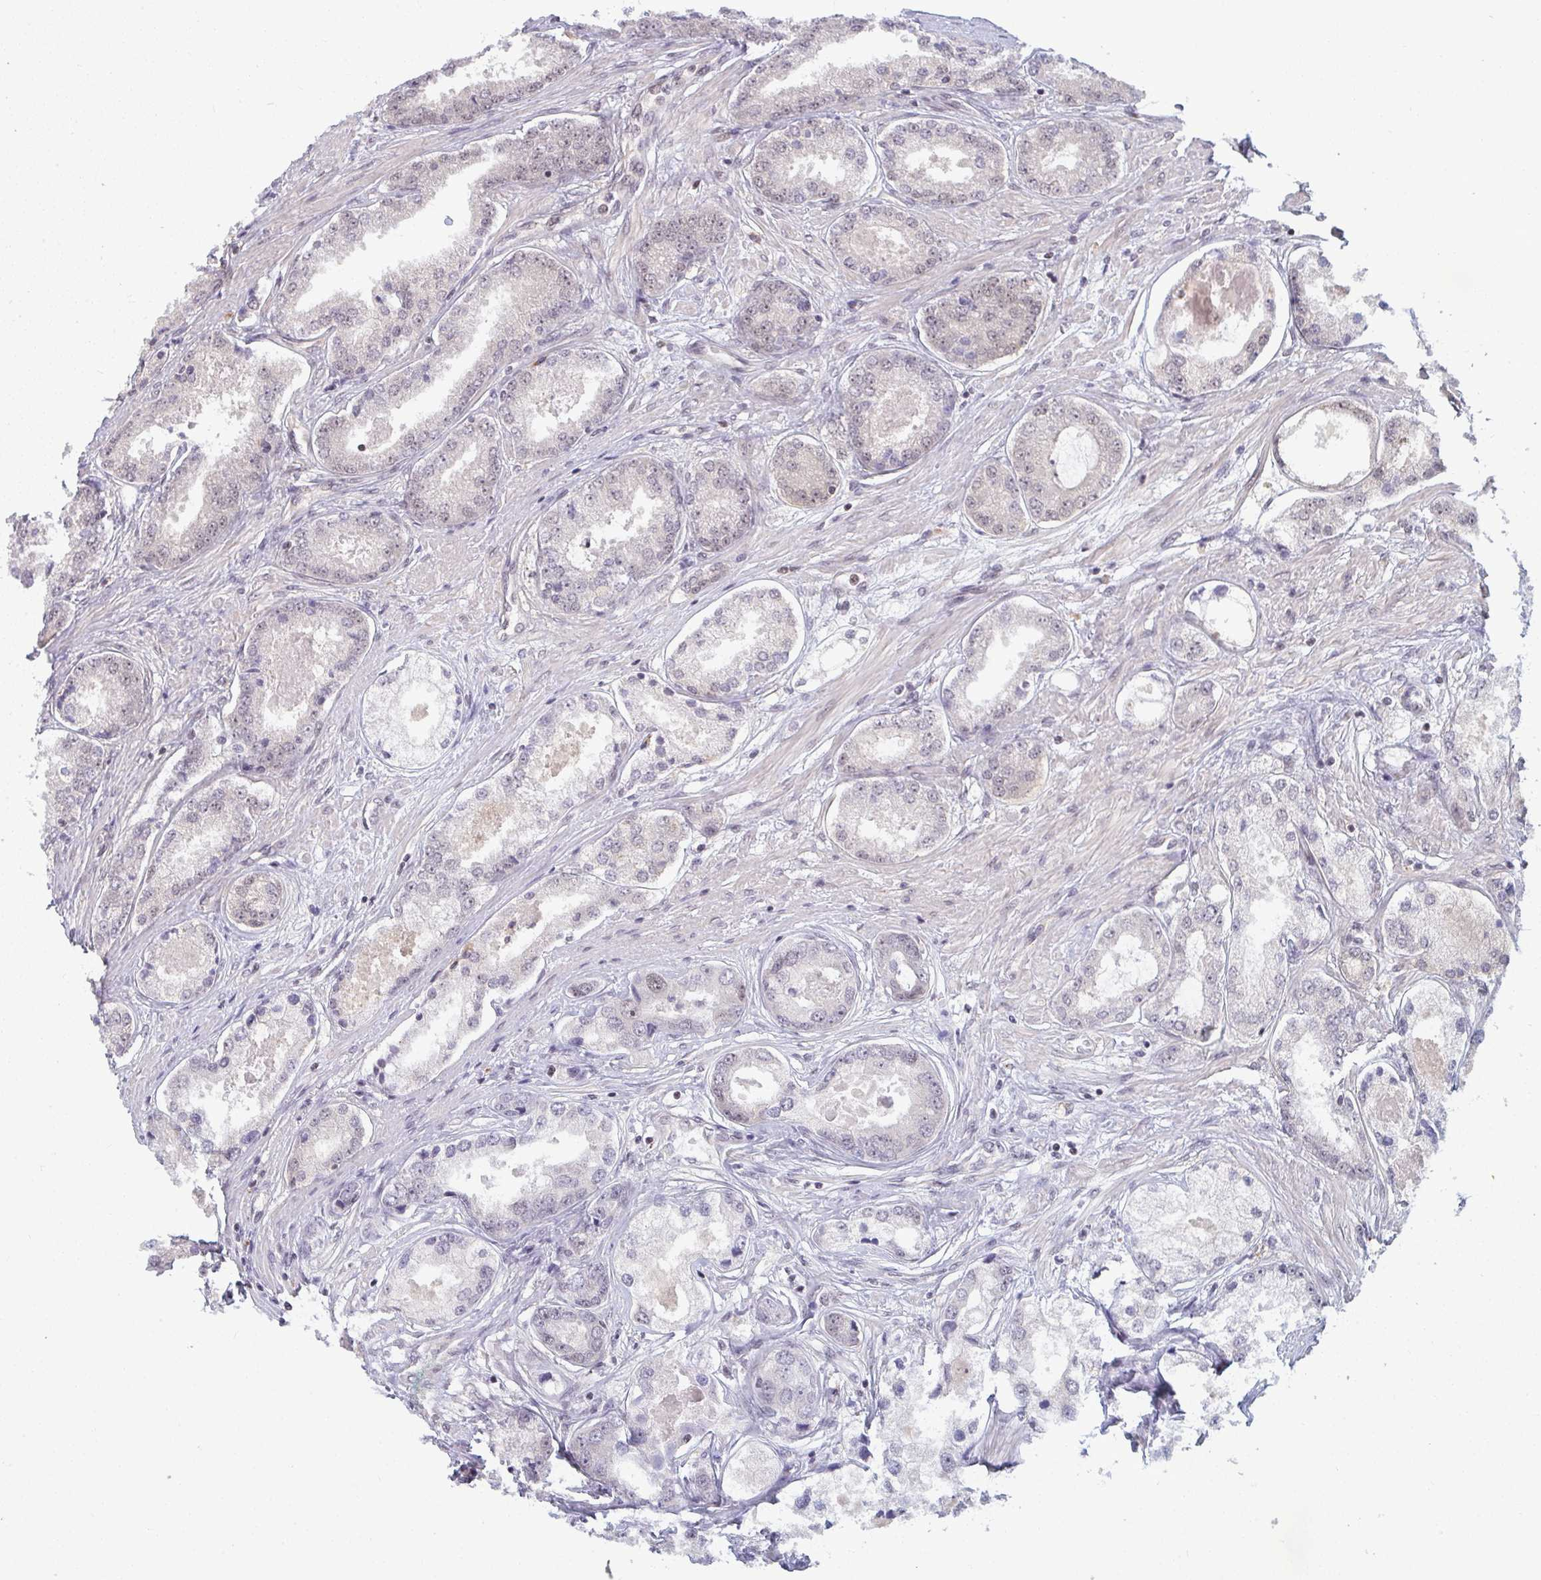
{"staining": {"intensity": "weak", "quantity": "<25%", "location": "nuclear"}, "tissue": "prostate cancer", "cell_type": "Tumor cells", "image_type": "cancer", "snomed": [{"axis": "morphology", "description": "Adenocarcinoma, Low grade"}, {"axis": "topography", "description": "Prostate"}], "caption": "DAB (3,3'-diaminobenzidine) immunohistochemical staining of prostate cancer shows no significant staining in tumor cells.", "gene": "ATF1", "patient": {"sex": "male", "age": 68}}